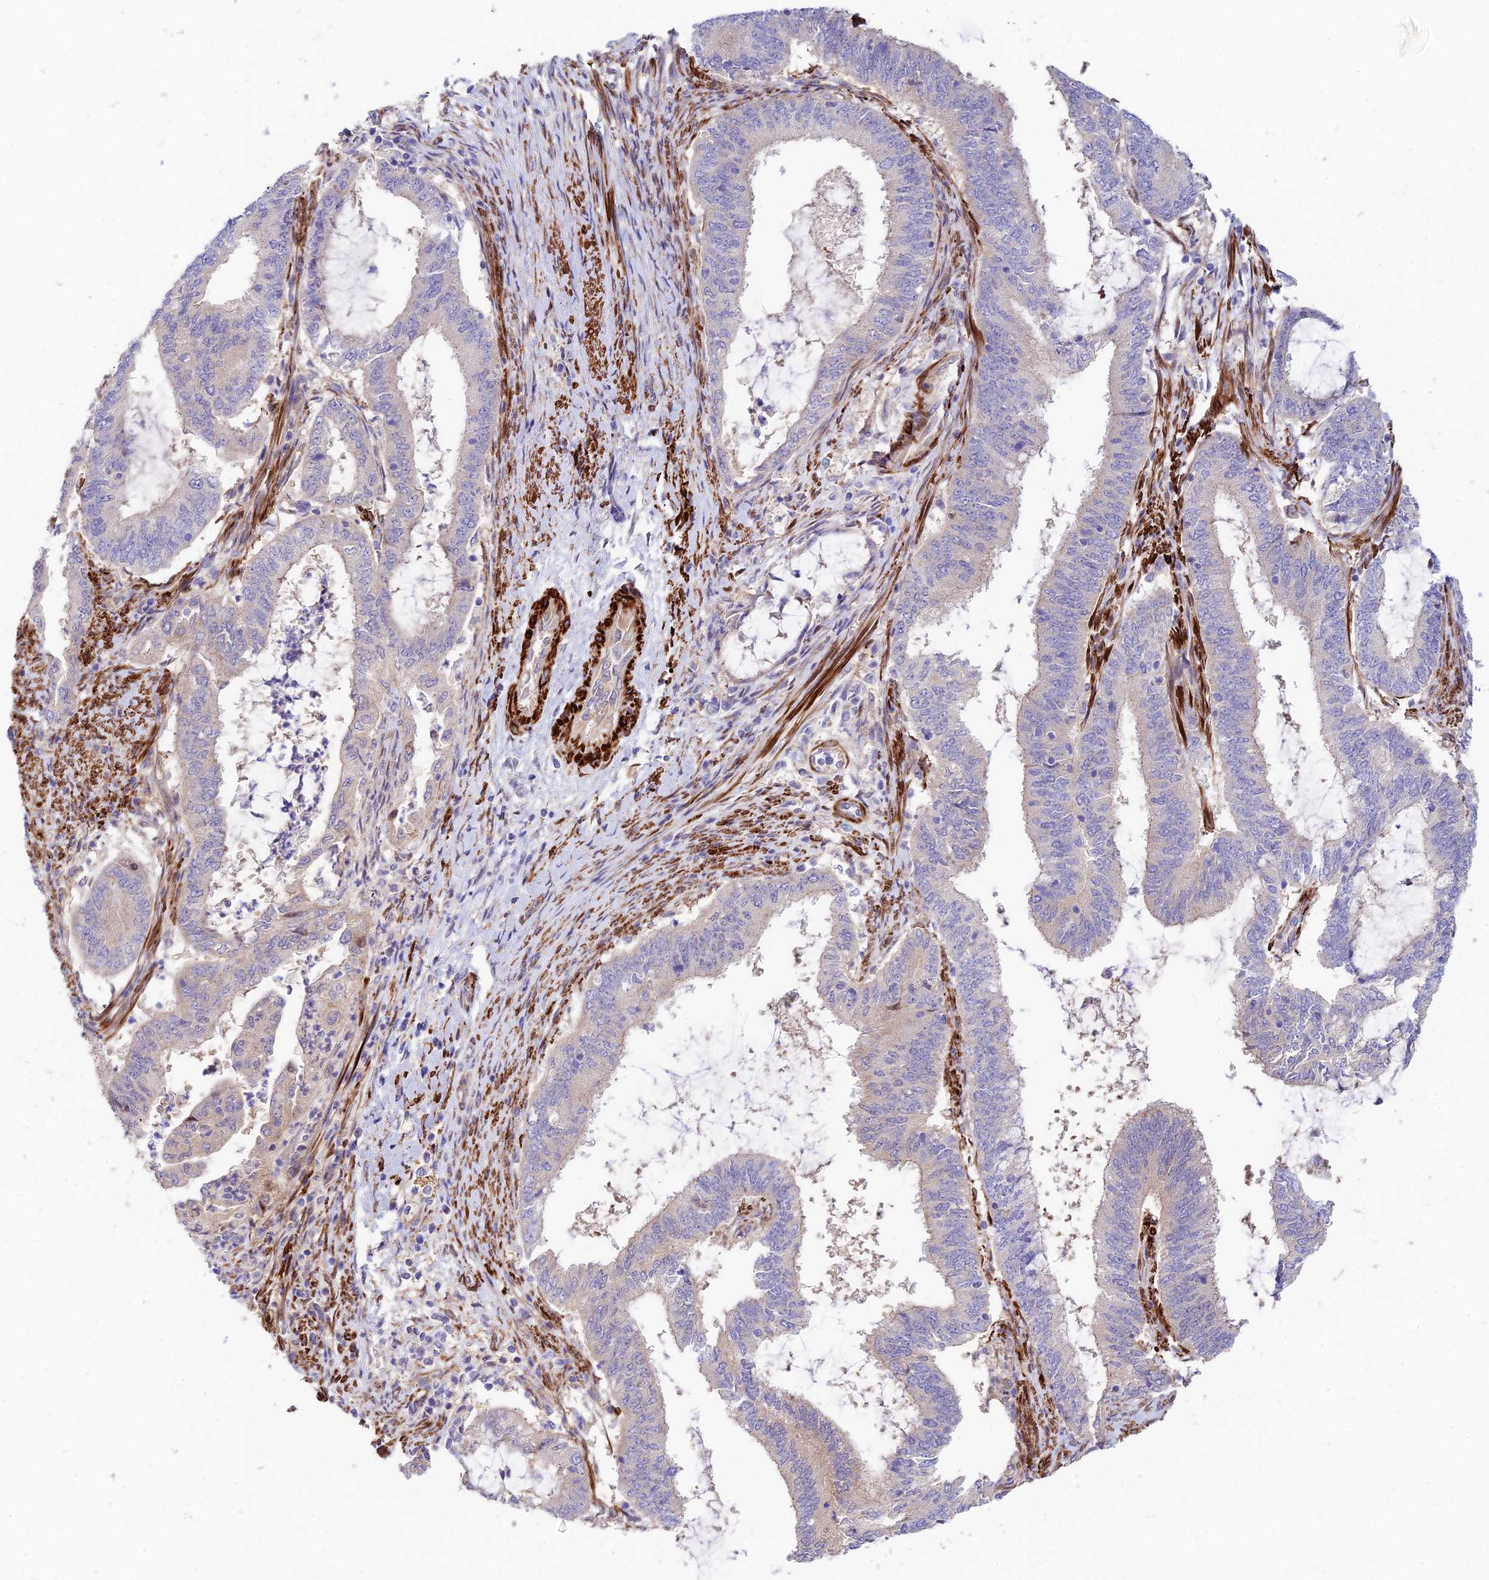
{"staining": {"intensity": "negative", "quantity": "none", "location": "none"}, "tissue": "endometrial cancer", "cell_type": "Tumor cells", "image_type": "cancer", "snomed": [{"axis": "morphology", "description": "Adenocarcinoma, NOS"}, {"axis": "topography", "description": "Endometrium"}], "caption": "Protein analysis of adenocarcinoma (endometrial) reveals no significant staining in tumor cells.", "gene": "ANKRD50", "patient": {"sex": "female", "age": 51}}